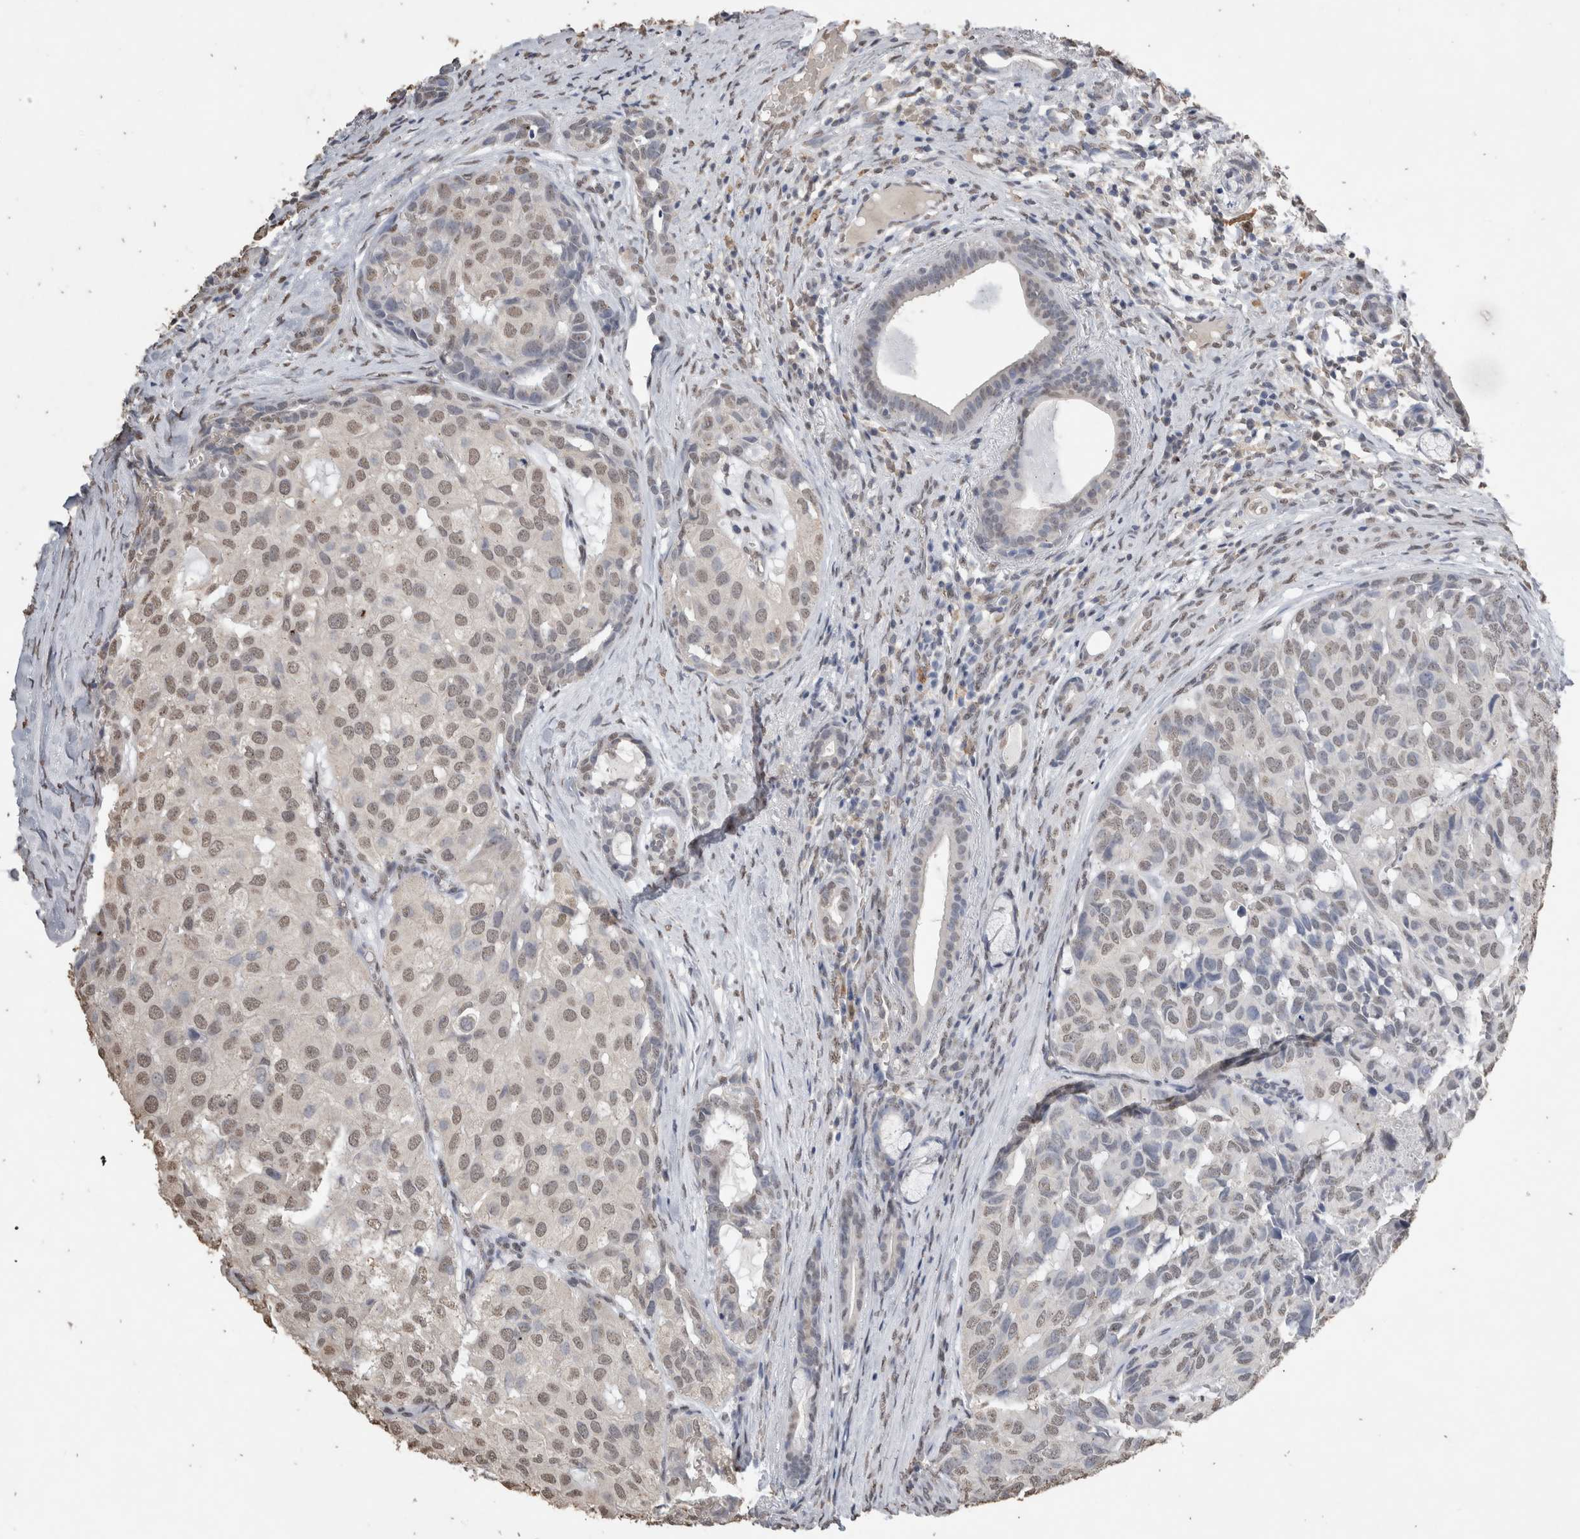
{"staining": {"intensity": "weak", "quantity": ">75%", "location": "nuclear"}, "tissue": "head and neck cancer", "cell_type": "Tumor cells", "image_type": "cancer", "snomed": [{"axis": "morphology", "description": "Adenocarcinoma, NOS"}, {"axis": "topography", "description": "Salivary gland, NOS"}, {"axis": "topography", "description": "Head-Neck"}], "caption": "Immunohistochemistry of head and neck cancer reveals low levels of weak nuclear positivity in approximately >75% of tumor cells.", "gene": "LGALS2", "patient": {"sex": "female", "age": 76}}